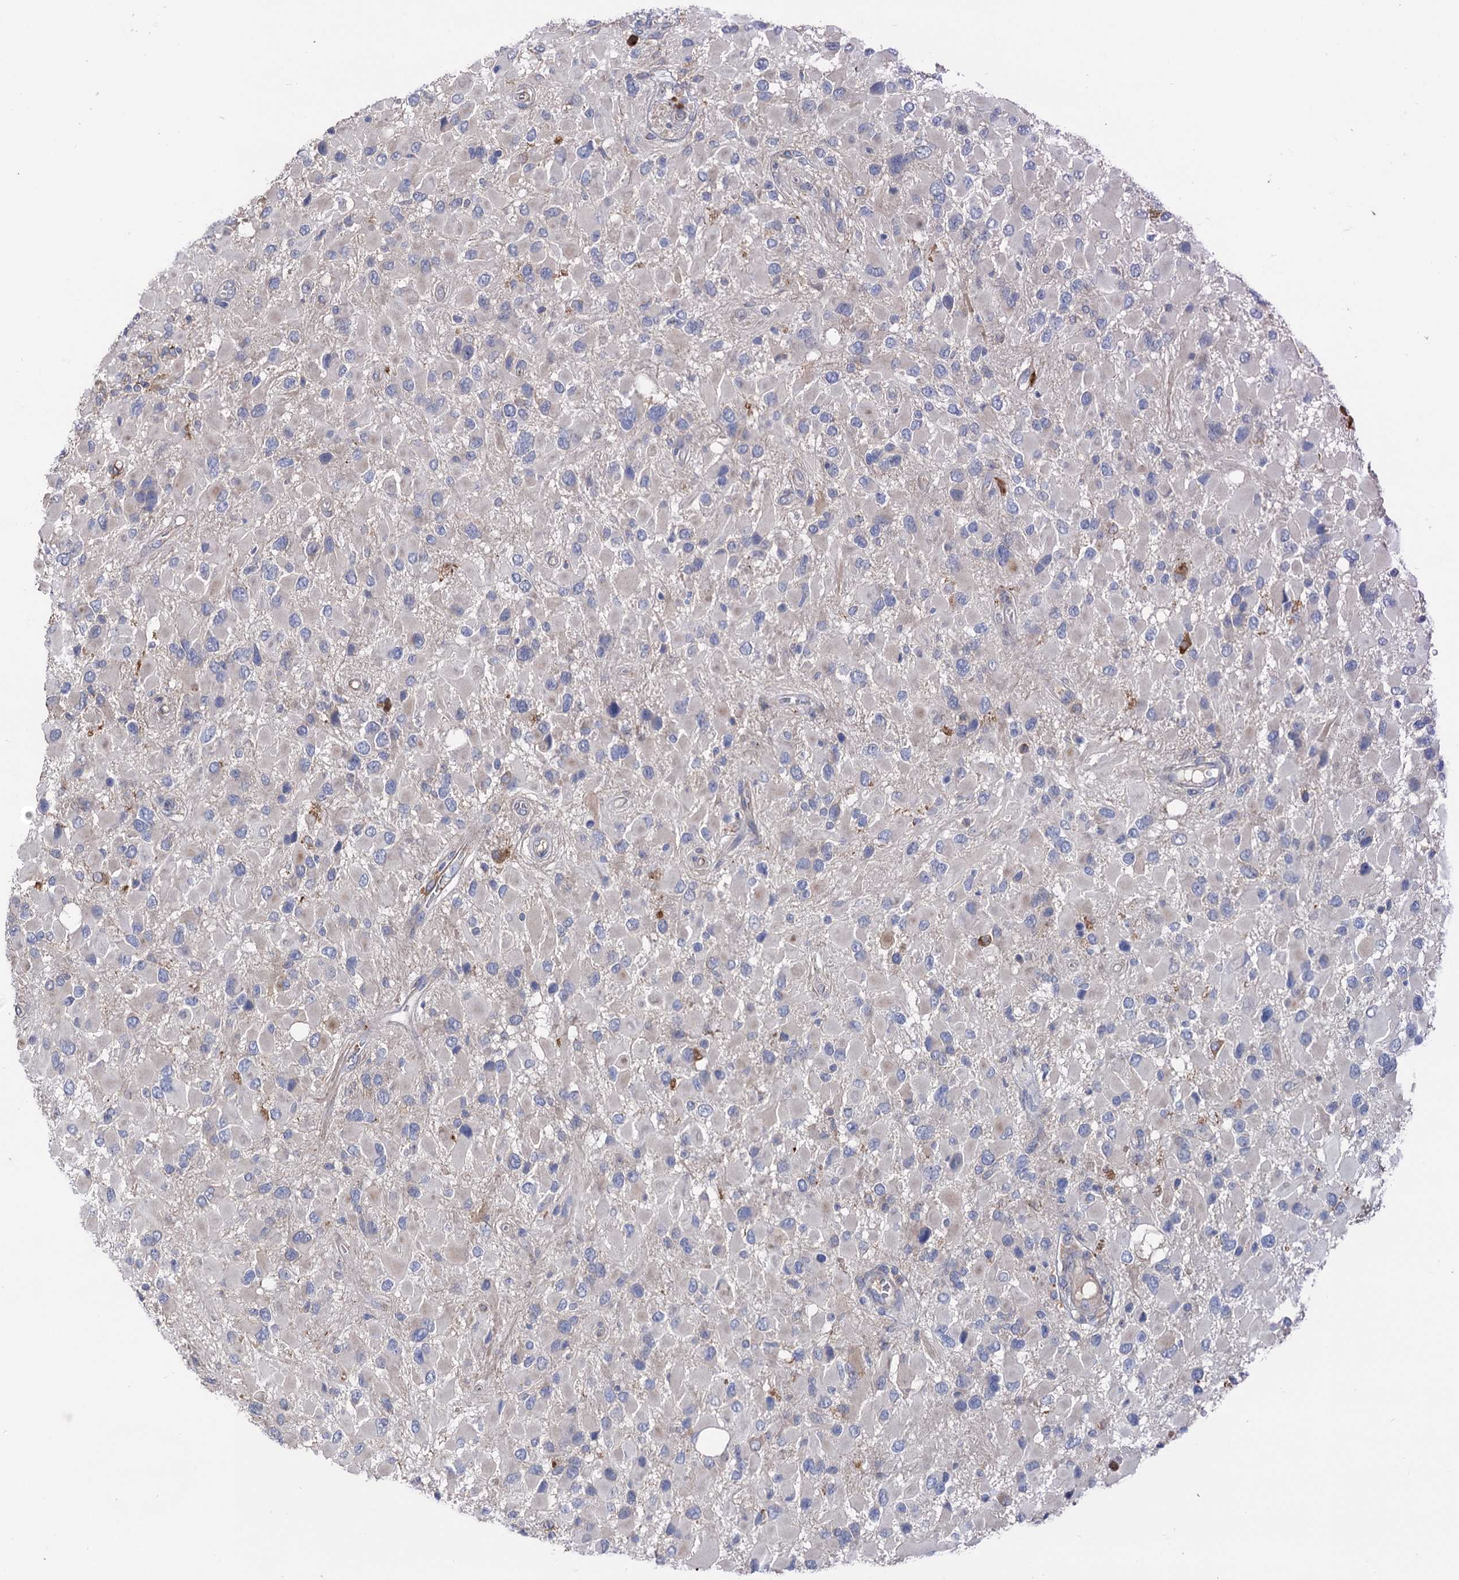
{"staining": {"intensity": "negative", "quantity": "none", "location": "none"}, "tissue": "glioma", "cell_type": "Tumor cells", "image_type": "cancer", "snomed": [{"axis": "morphology", "description": "Glioma, malignant, High grade"}, {"axis": "topography", "description": "Brain"}], "caption": "Tumor cells show no significant positivity in malignant glioma (high-grade). (Stains: DAB immunohistochemistry (IHC) with hematoxylin counter stain, Microscopy: brightfield microscopy at high magnification).", "gene": "BBS4", "patient": {"sex": "male", "age": 53}}